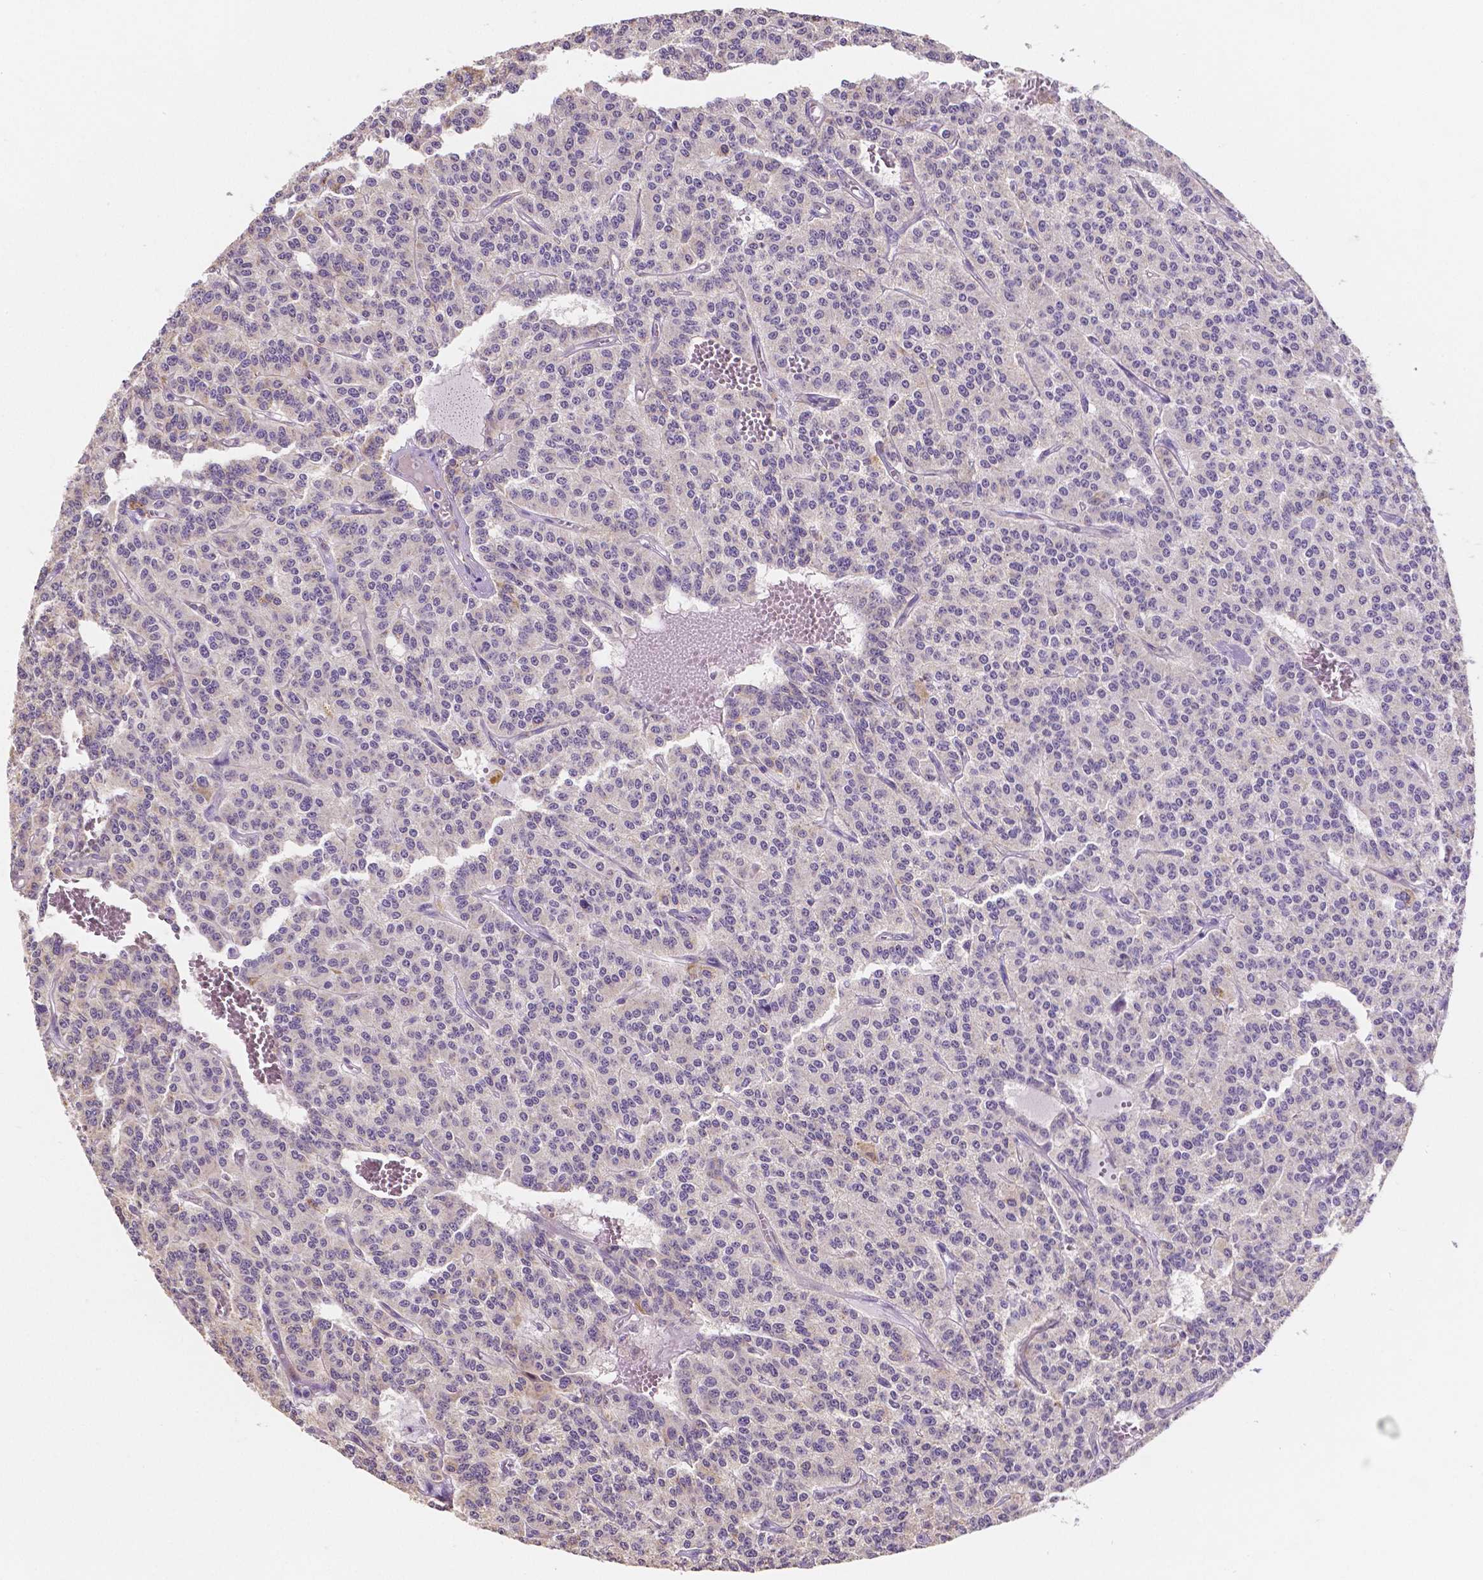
{"staining": {"intensity": "moderate", "quantity": "<25%", "location": "cytoplasmic/membranous"}, "tissue": "carcinoid", "cell_type": "Tumor cells", "image_type": "cancer", "snomed": [{"axis": "morphology", "description": "Carcinoid, malignant, NOS"}, {"axis": "topography", "description": "Lung"}], "caption": "DAB (3,3'-diaminobenzidine) immunohistochemical staining of carcinoid shows moderate cytoplasmic/membranous protein expression in approximately <25% of tumor cells. (DAB (3,3'-diaminobenzidine) IHC, brown staining for protein, blue staining for nuclei).", "gene": "ELAVL2", "patient": {"sex": "female", "age": 71}}